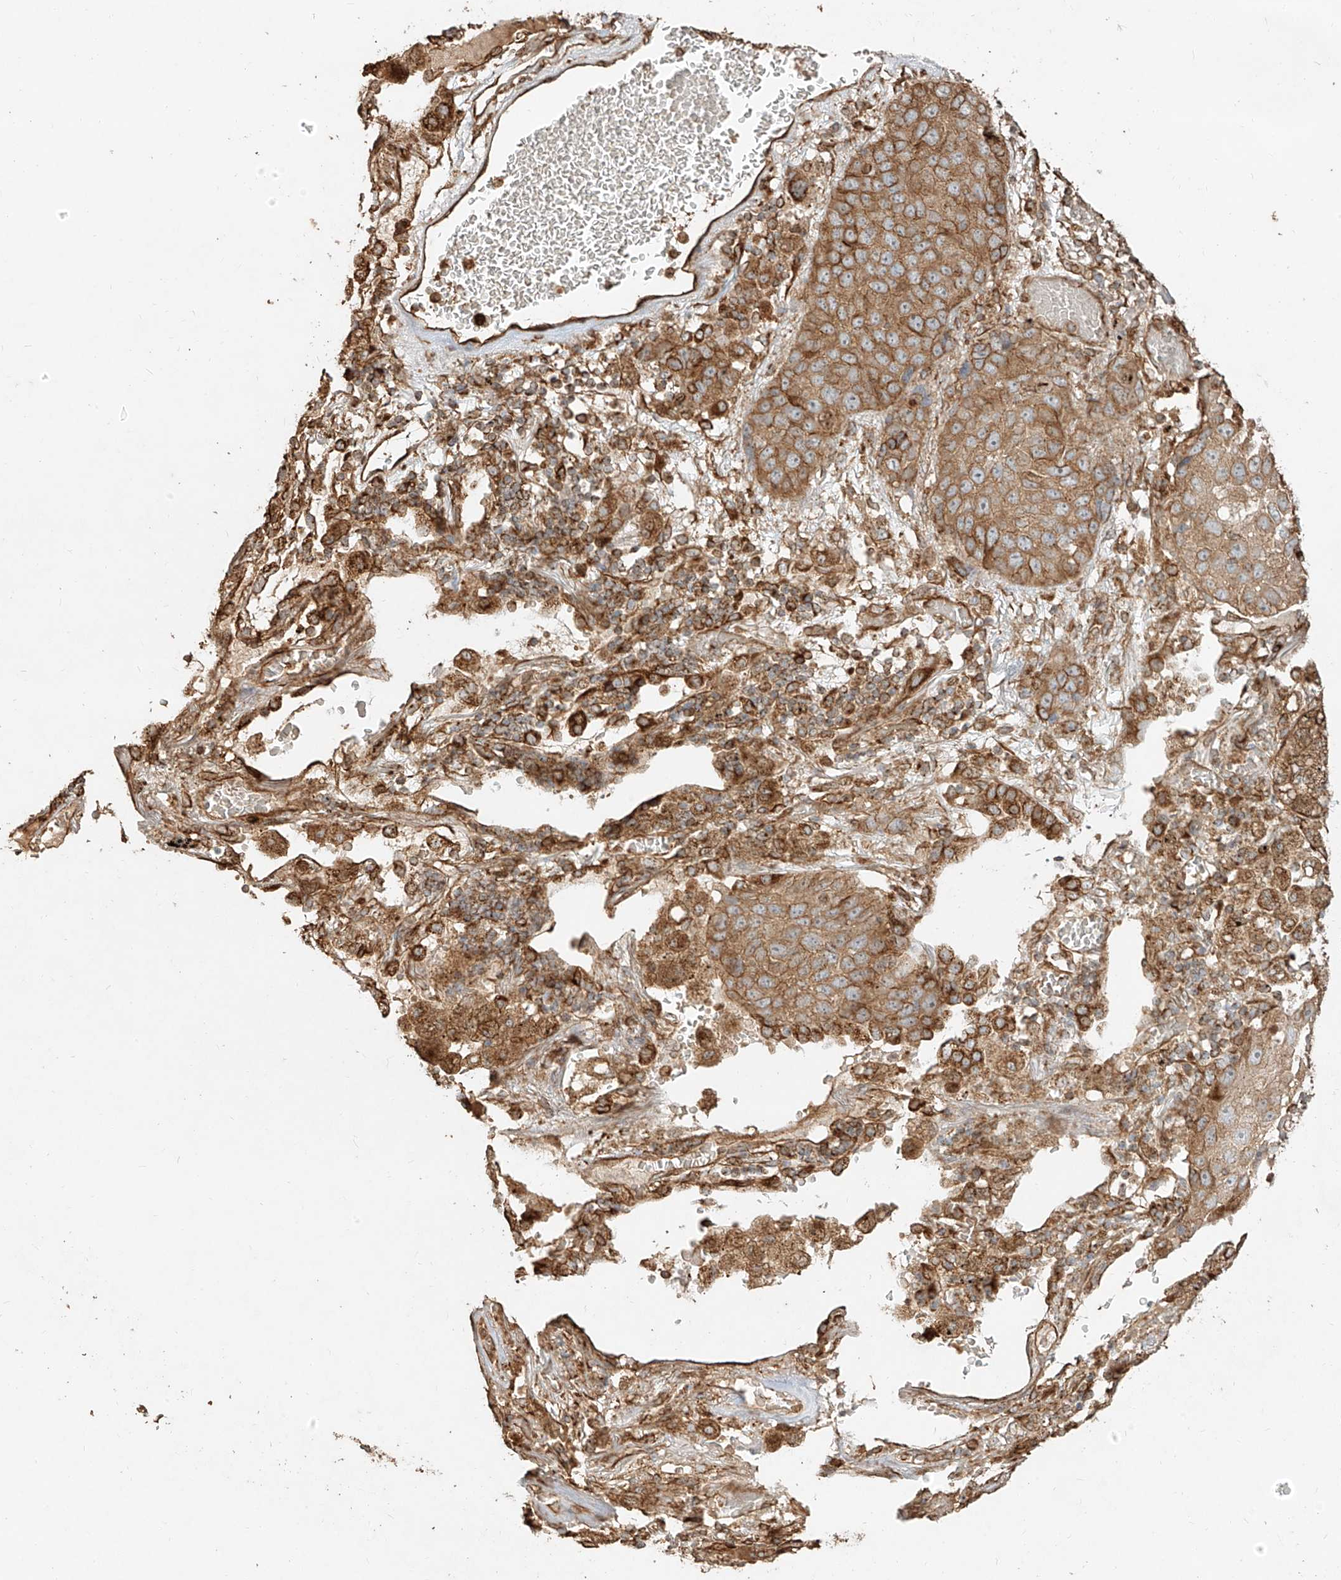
{"staining": {"intensity": "moderate", "quantity": ">75%", "location": "cytoplasmic/membranous"}, "tissue": "lung cancer", "cell_type": "Tumor cells", "image_type": "cancer", "snomed": [{"axis": "morphology", "description": "Squamous cell carcinoma, NOS"}, {"axis": "topography", "description": "Lung"}], "caption": "Approximately >75% of tumor cells in squamous cell carcinoma (lung) display moderate cytoplasmic/membranous protein expression as visualized by brown immunohistochemical staining.", "gene": "EFNB1", "patient": {"sex": "male", "age": 57}}